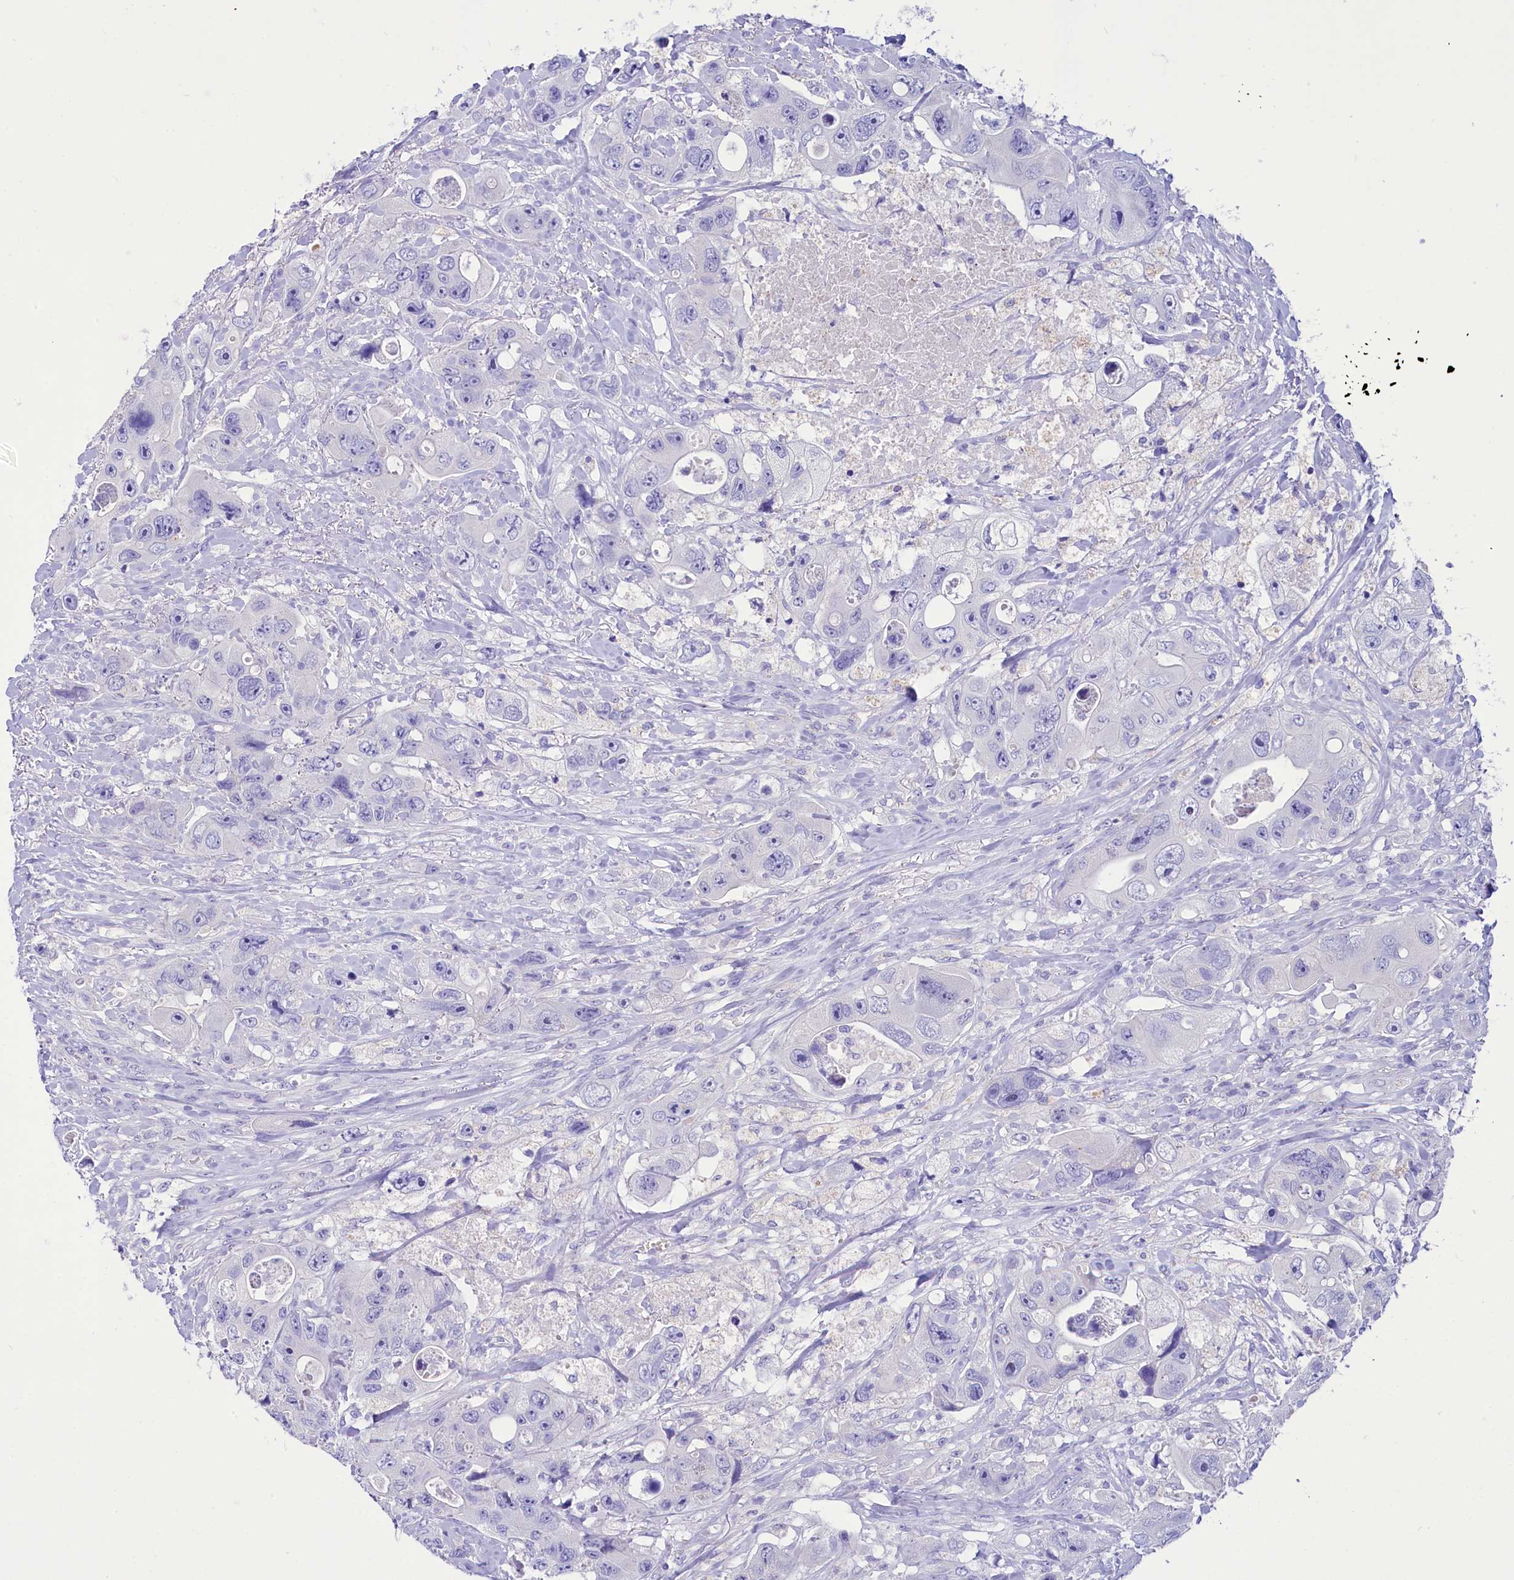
{"staining": {"intensity": "negative", "quantity": "none", "location": "none"}, "tissue": "colorectal cancer", "cell_type": "Tumor cells", "image_type": "cancer", "snomed": [{"axis": "morphology", "description": "Adenocarcinoma, NOS"}, {"axis": "topography", "description": "Colon"}], "caption": "Colorectal adenocarcinoma stained for a protein using IHC shows no positivity tumor cells.", "gene": "TTC36", "patient": {"sex": "female", "age": 46}}